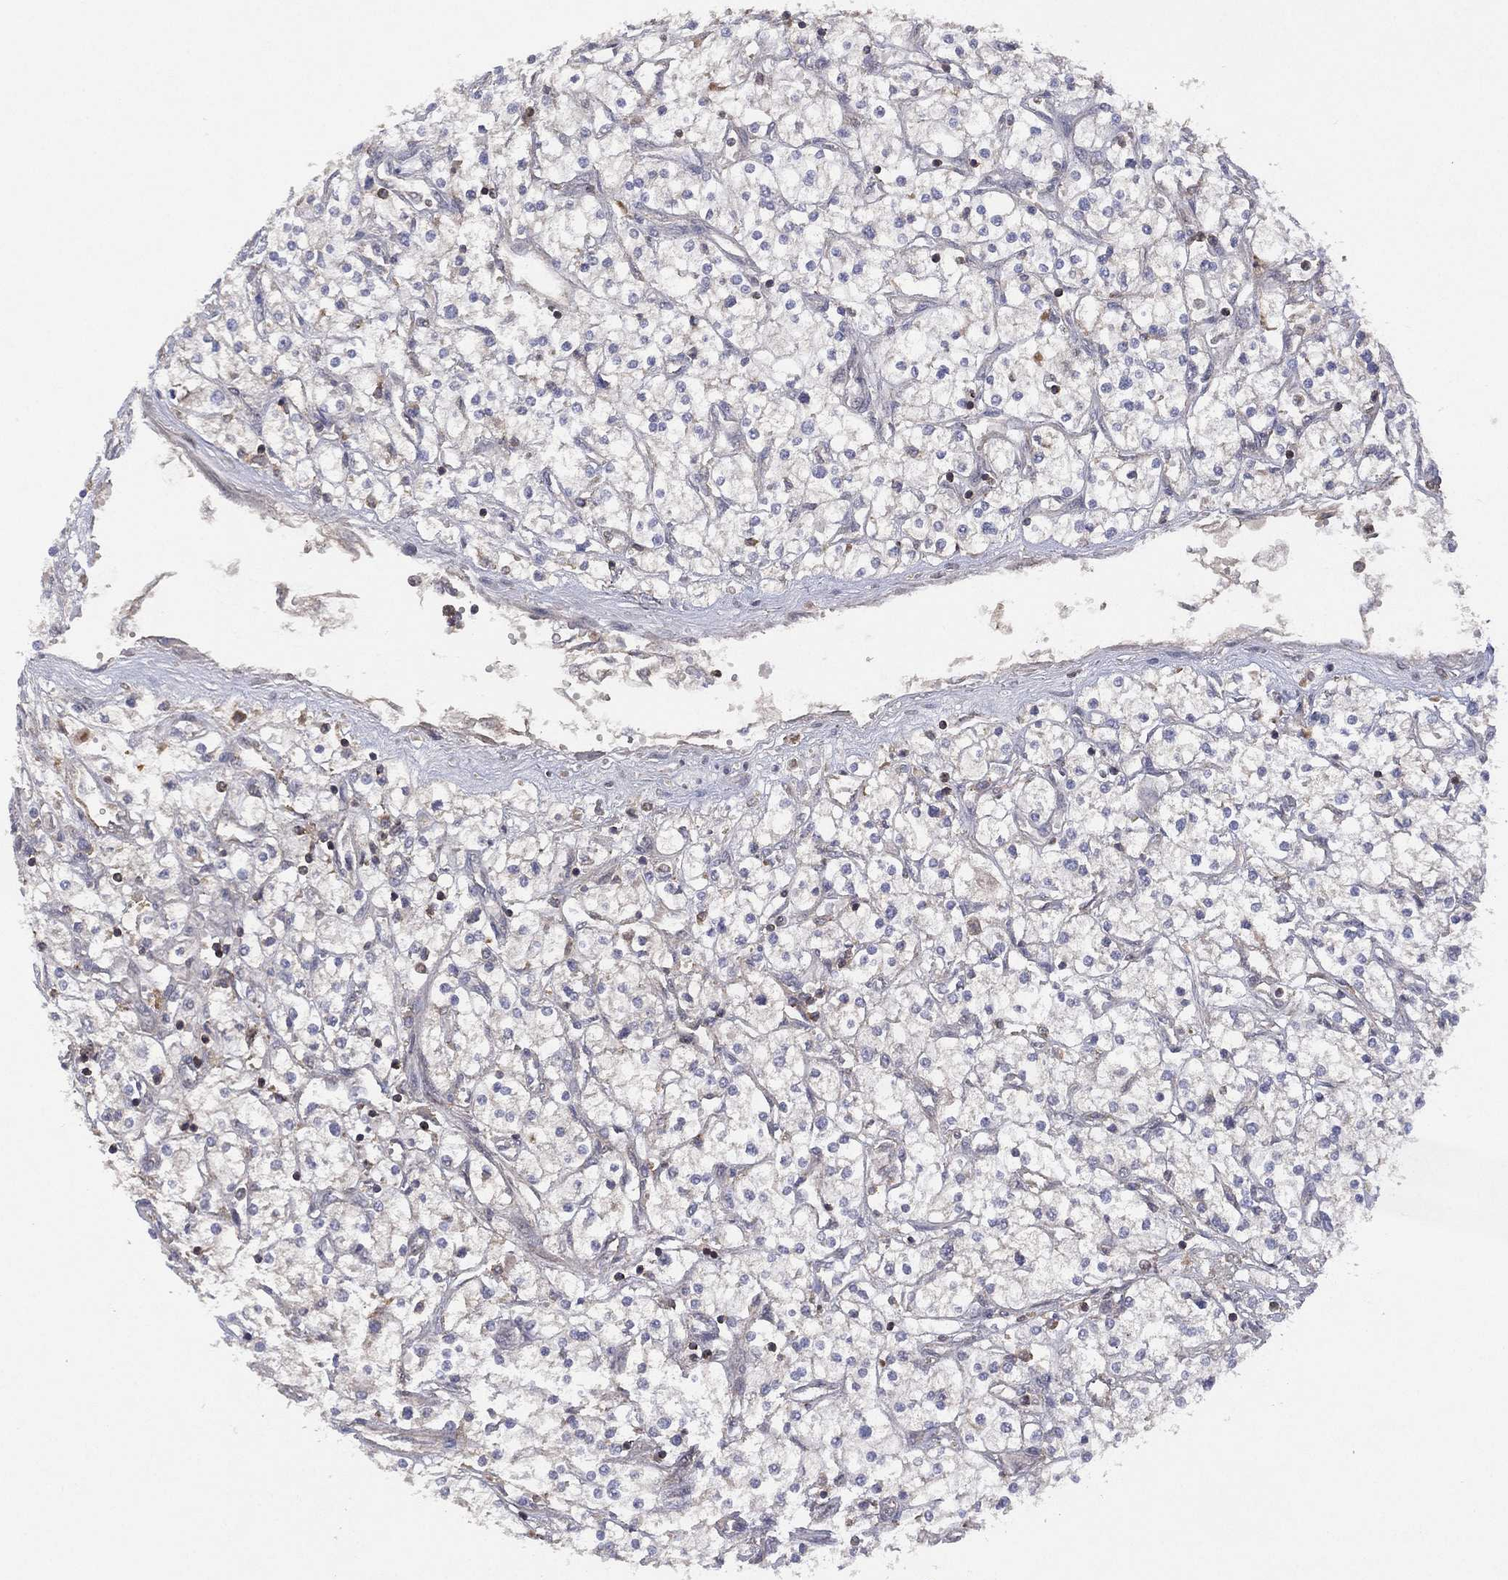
{"staining": {"intensity": "negative", "quantity": "none", "location": "none"}, "tissue": "renal cancer", "cell_type": "Tumor cells", "image_type": "cancer", "snomed": [{"axis": "morphology", "description": "Adenocarcinoma, NOS"}, {"axis": "topography", "description": "Kidney"}], "caption": "Renal adenocarcinoma stained for a protein using immunohistochemistry shows no positivity tumor cells.", "gene": "DOCK8", "patient": {"sex": "male", "age": 80}}